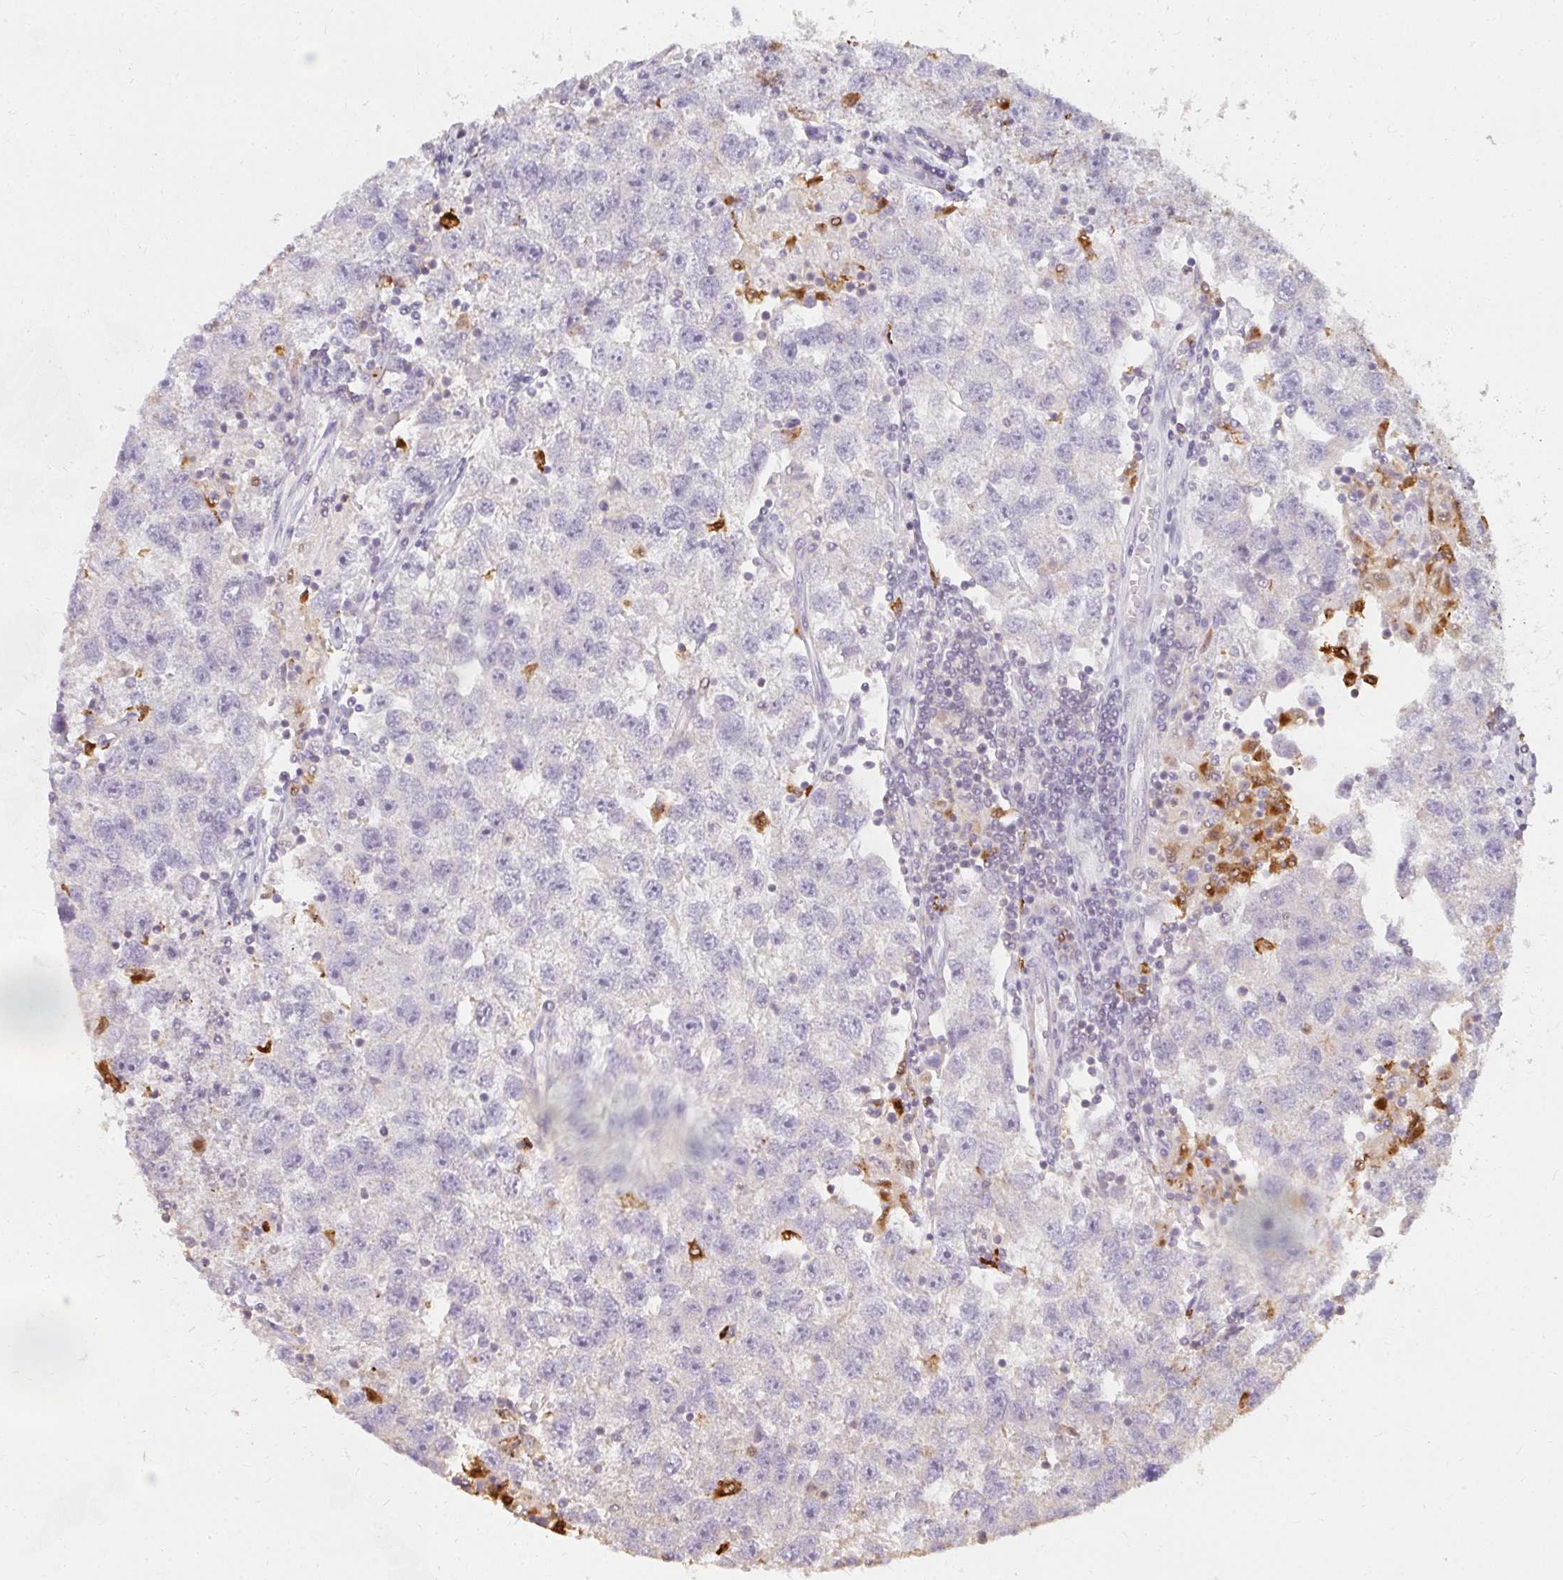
{"staining": {"intensity": "negative", "quantity": "none", "location": "none"}, "tissue": "testis cancer", "cell_type": "Tumor cells", "image_type": "cancer", "snomed": [{"axis": "morphology", "description": "Seminoma, NOS"}, {"axis": "topography", "description": "Testis"}], "caption": "A micrograph of seminoma (testis) stained for a protein demonstrates no brown staining in tumor cells.", "gene": "CNTRL", "patient": {"sex": "male", "age": 26}}